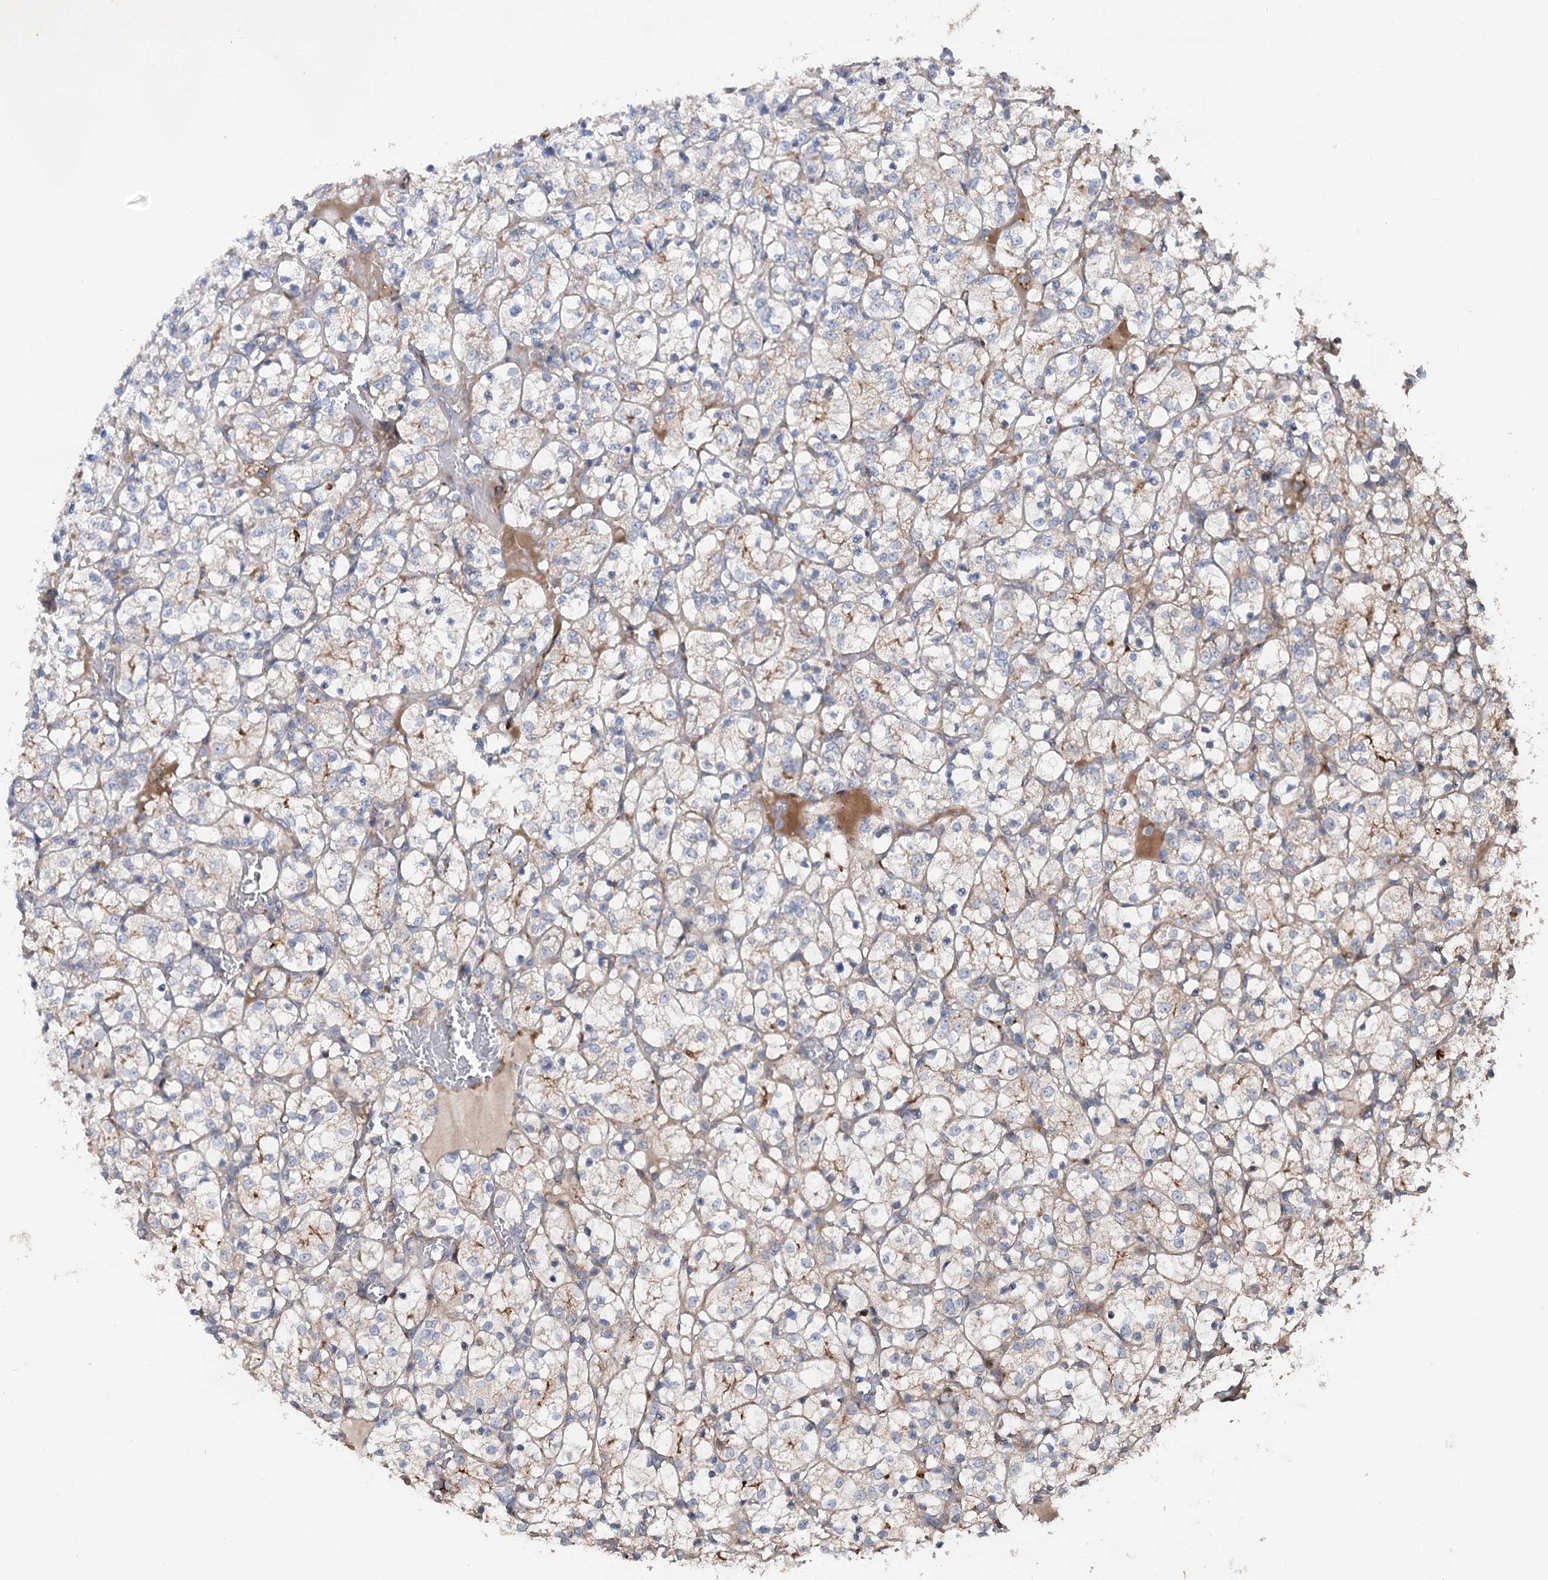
{"staining": {"intensity": "negative", "quantity": "none", "location": "none"}, "tissue": "renal cancer", "cell_type": "Tumor cells", "image_type": "cancer", "snomed": [{"axis": "morphology", "description": "Adenocarcinoma, NOS"}, {"axis": "topography", "description": "Kidney"}], "caption": "This is an immunohistochemistry (IHC) micrograph of human renal cancer. There is no positivity in tumor cells.", "gene": "PTDSS2", "patient": {"sex": "female", "age": 69}}